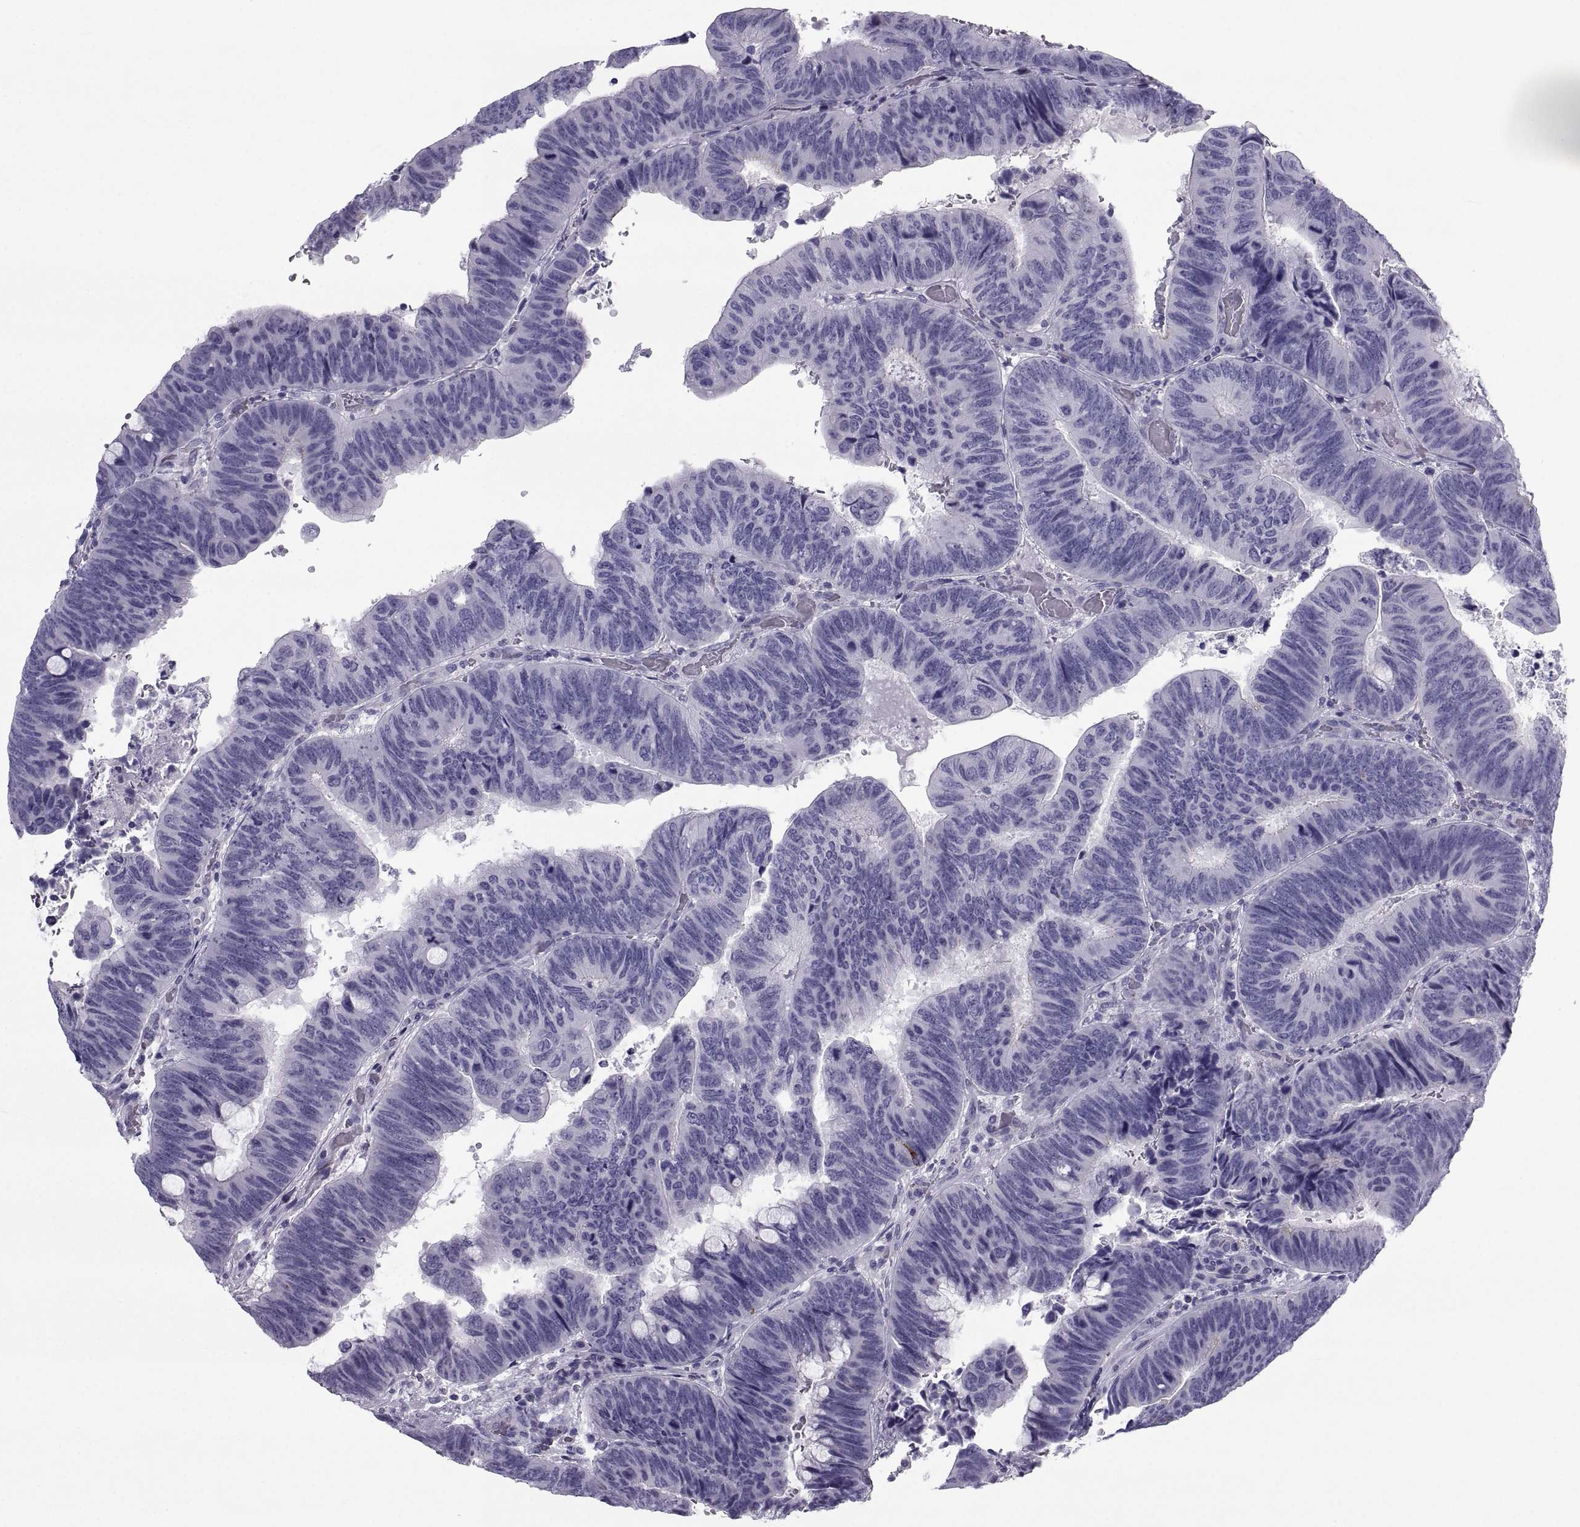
{"staining": {"intensity": "negative", "quantity": "none", "location": "none"}, "tissue": "colorectal cancer", "cell_type": "Tumor cells", "image_type": "cancer", "snomed": [{"axis": "morphology", "description": "Normal tissue, NOS"}, {"axis": "morphology", "description": "Adenocarcinoma, NOS"}, {"axis": "topography", "description": "Rectum"}], "caption": "High magnification brightfield microscopy of colorectal adenocarcinoma stained with DAB (brown) and counterstained with hematoxylin (blue): tumor cells show no significant expression. (DAB IHC, high magnification).", "gene": "PCSK1N", "patient": {"sex": "male", "age": 92}}